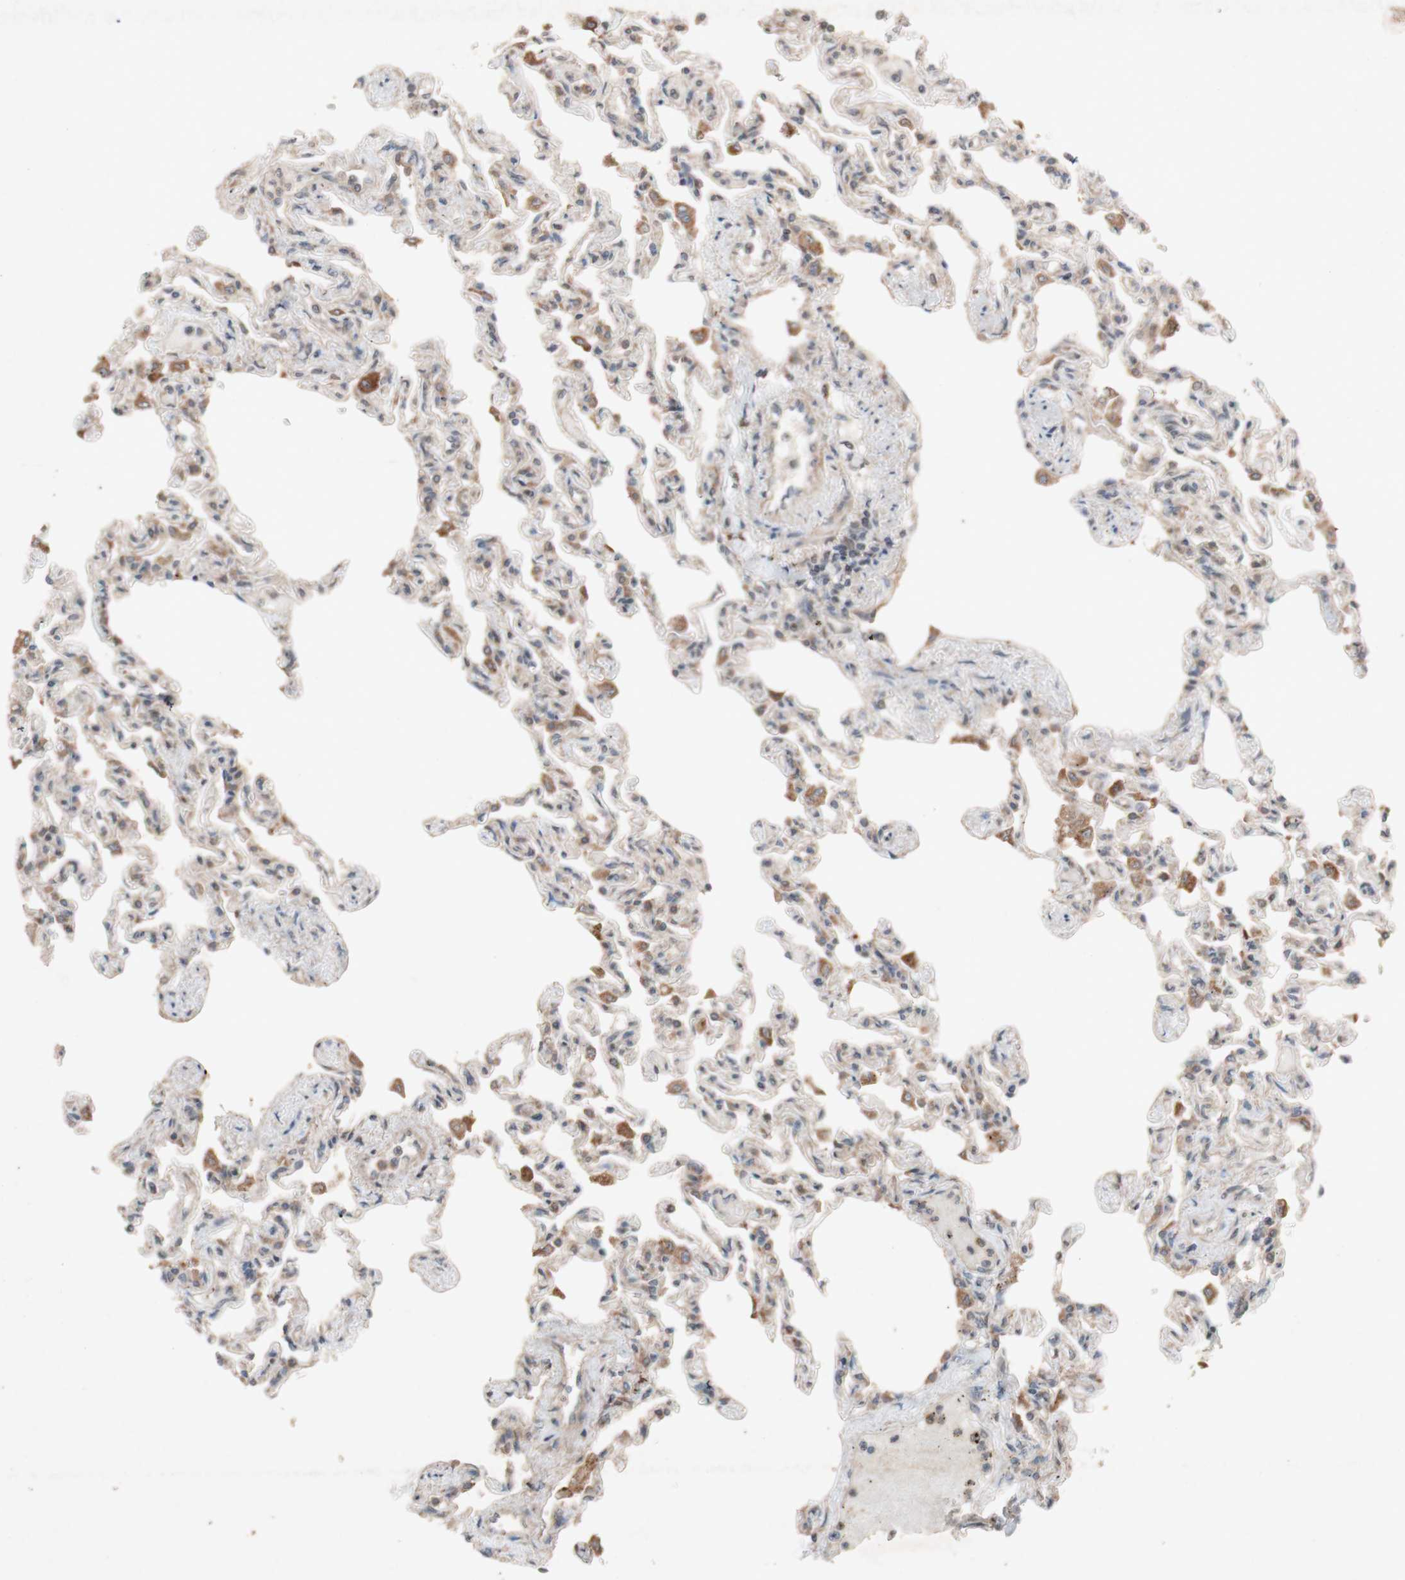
{"staining": {"intensity": "weak", "quantity": ">75%", "location": "cytoplasmic/membranous"}, "tissue": "lung", "cell_type": "Alveolar cells", "image_type": "normal", "snomed": [{"axis": "morphology", "description": "Normal tissue, NOS"}, {"axis": "topography", "description": "Lung"}], "caption": "Immunohistochemistry (IHC) image of normal human lung stained for a protein (brown), which exhibits low levels of weak cytoplasmic/membranous expression in about >75% of alveolar cells.", "gene": "ATP6V1F", "patient": {"sex": "male", "age": 21}}